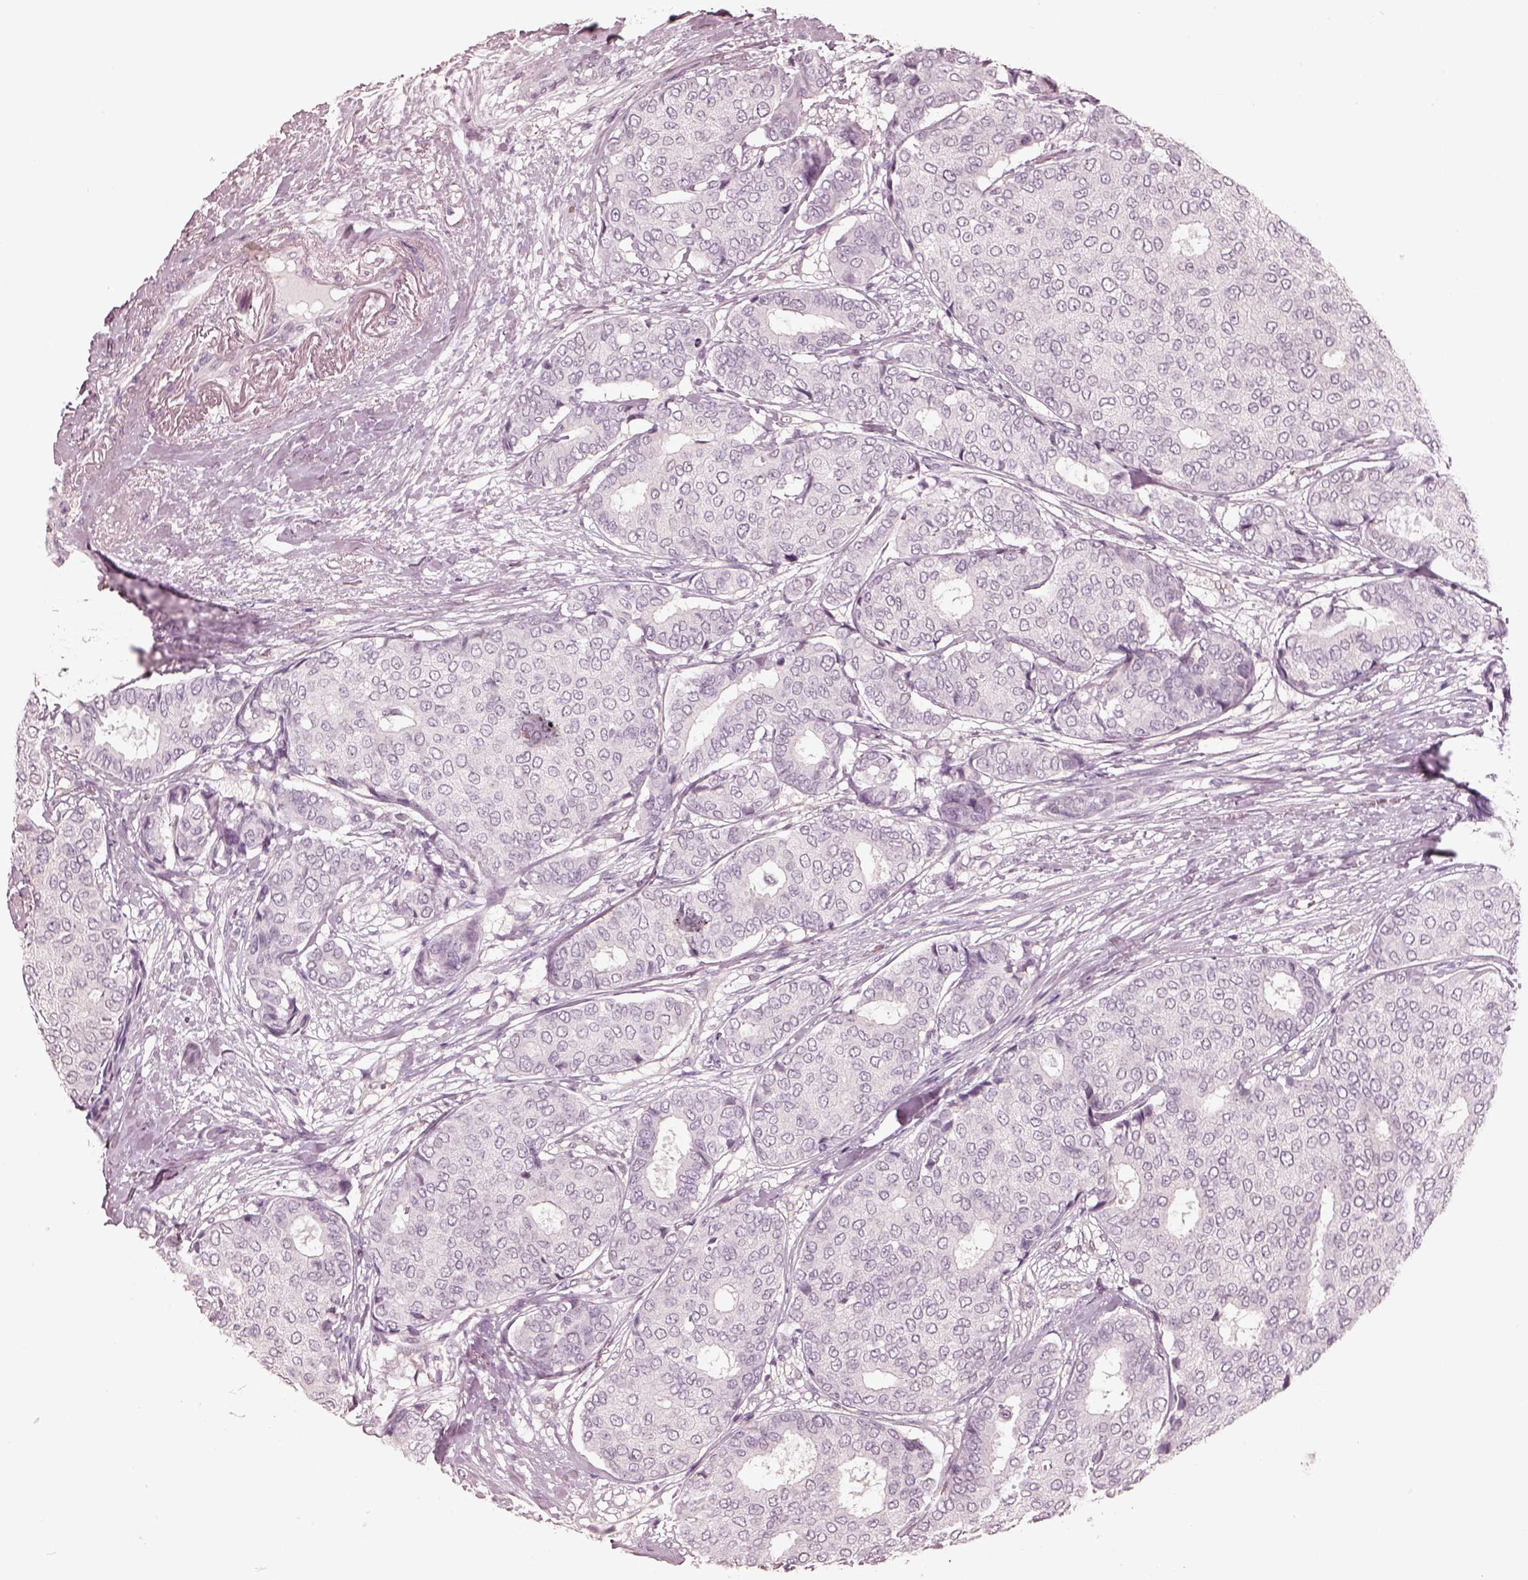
{"staining": {"intensity": "negative", "quantity": "none", "location": "none"}, "tissue": "breast cancer", "cell_type": "Tumor cells", "image_type": "cancer", "snomed": [{"axis": "morphology", "description": "Duct carcinoma"}, {"axis": "topography", "description": "Breast"}], "caption": "The micrograph shows no significant expression in tumor cells of breast cancer. The staining is performed using DAB brown chromogen with nuclei counter-stained in using hematoxylin.", "gene": "EGR4", "patient": {"sex": "female", "age": 75}}